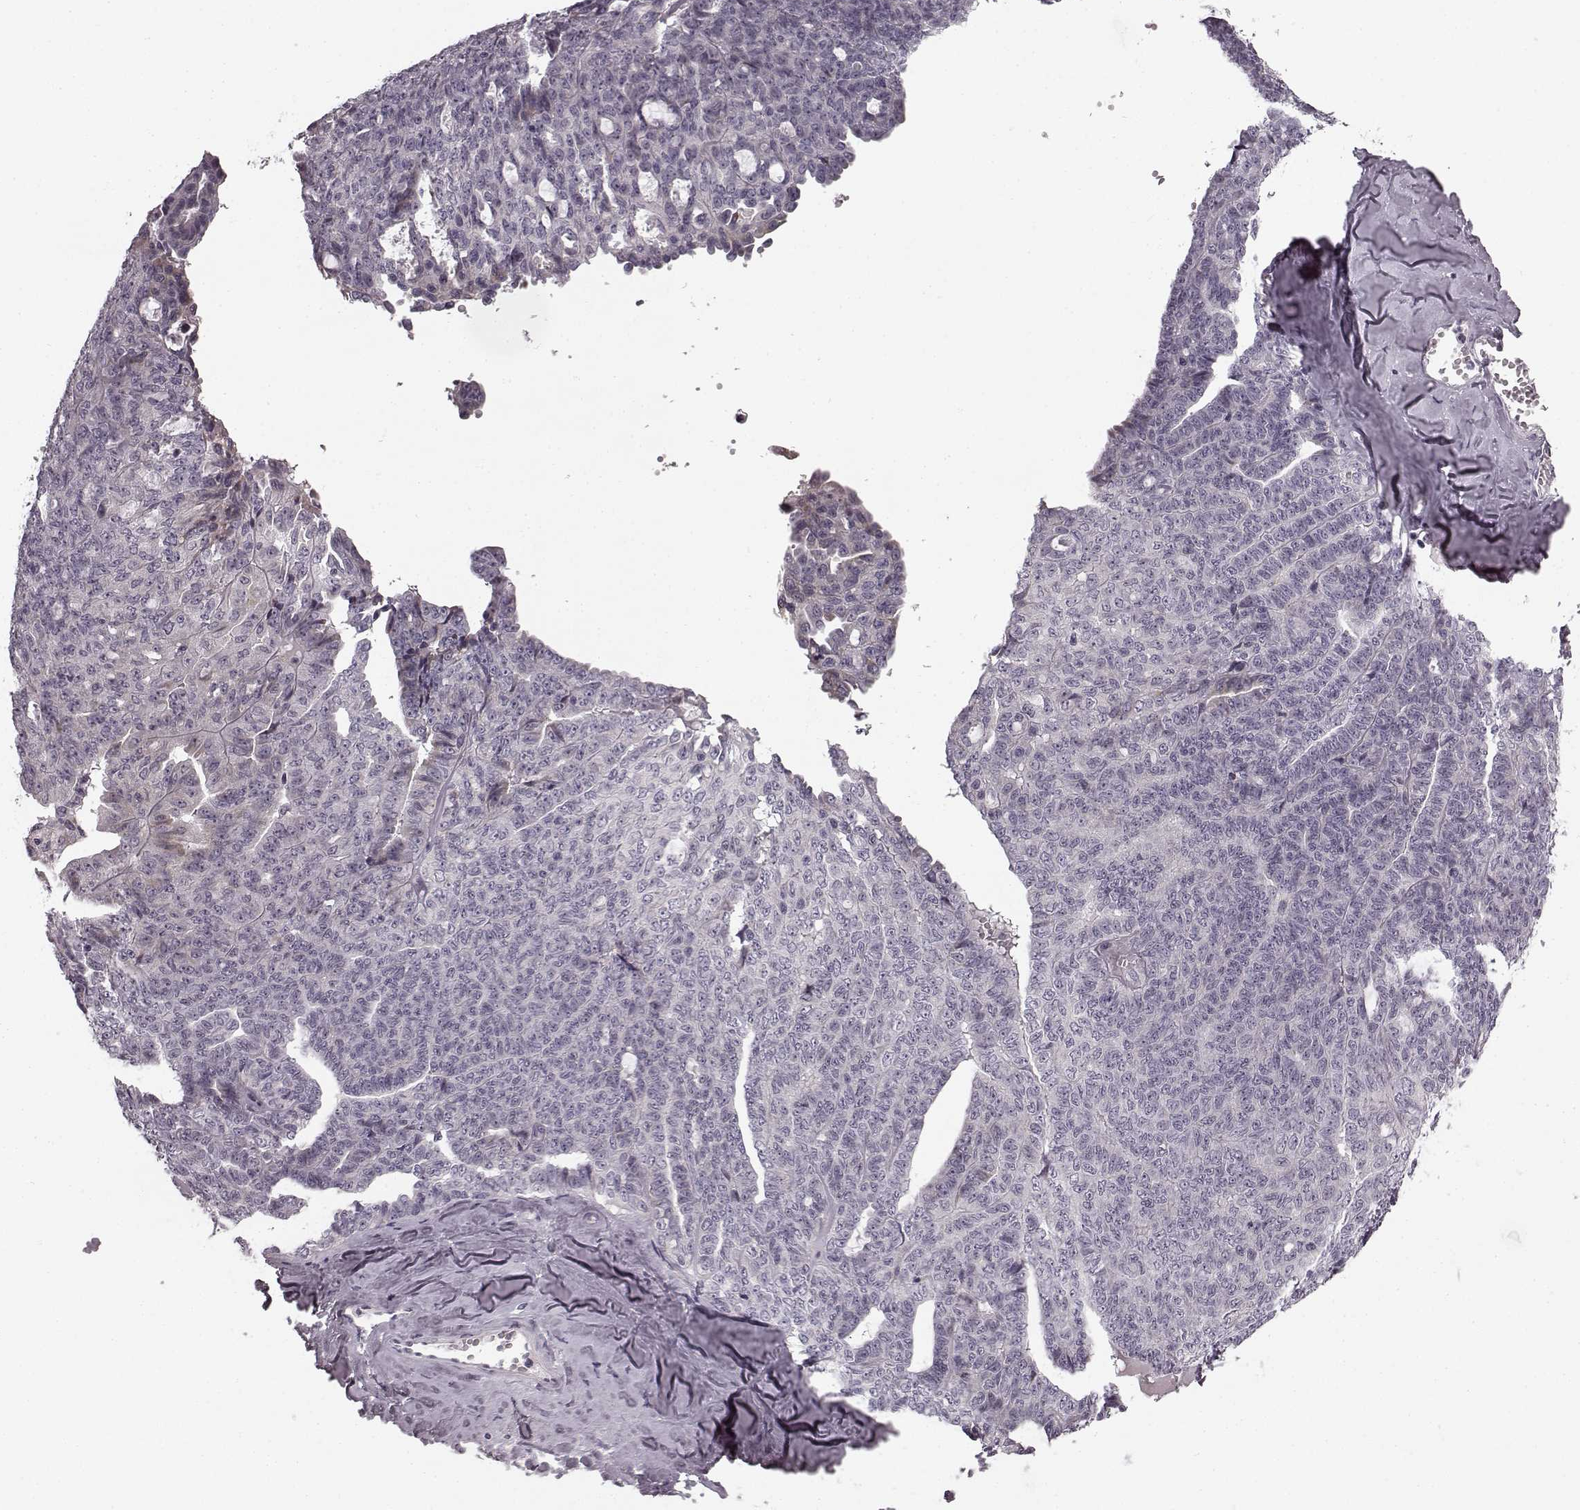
{"staining": {"intensity": "negative", "quantity": "none", "location": "none"}, "tissue": "ovarian cancer", "cell_type": "Tumor cells", "image_type": "cancer", "snomed": [{"axis": "morphology", "description": "Cystadenocarcinoma, serous, NOS"}, {"axis": "topography", "description": "Ovary"}], "caption": "This photomicrograph is of ovarian cancer stained with IHC to label a protein in brown with the nuclei are counter-stained blue. There is no staining in tumor cells.", "gene": "FAM234B", "patient": {"sex": "female", "age": 71}}